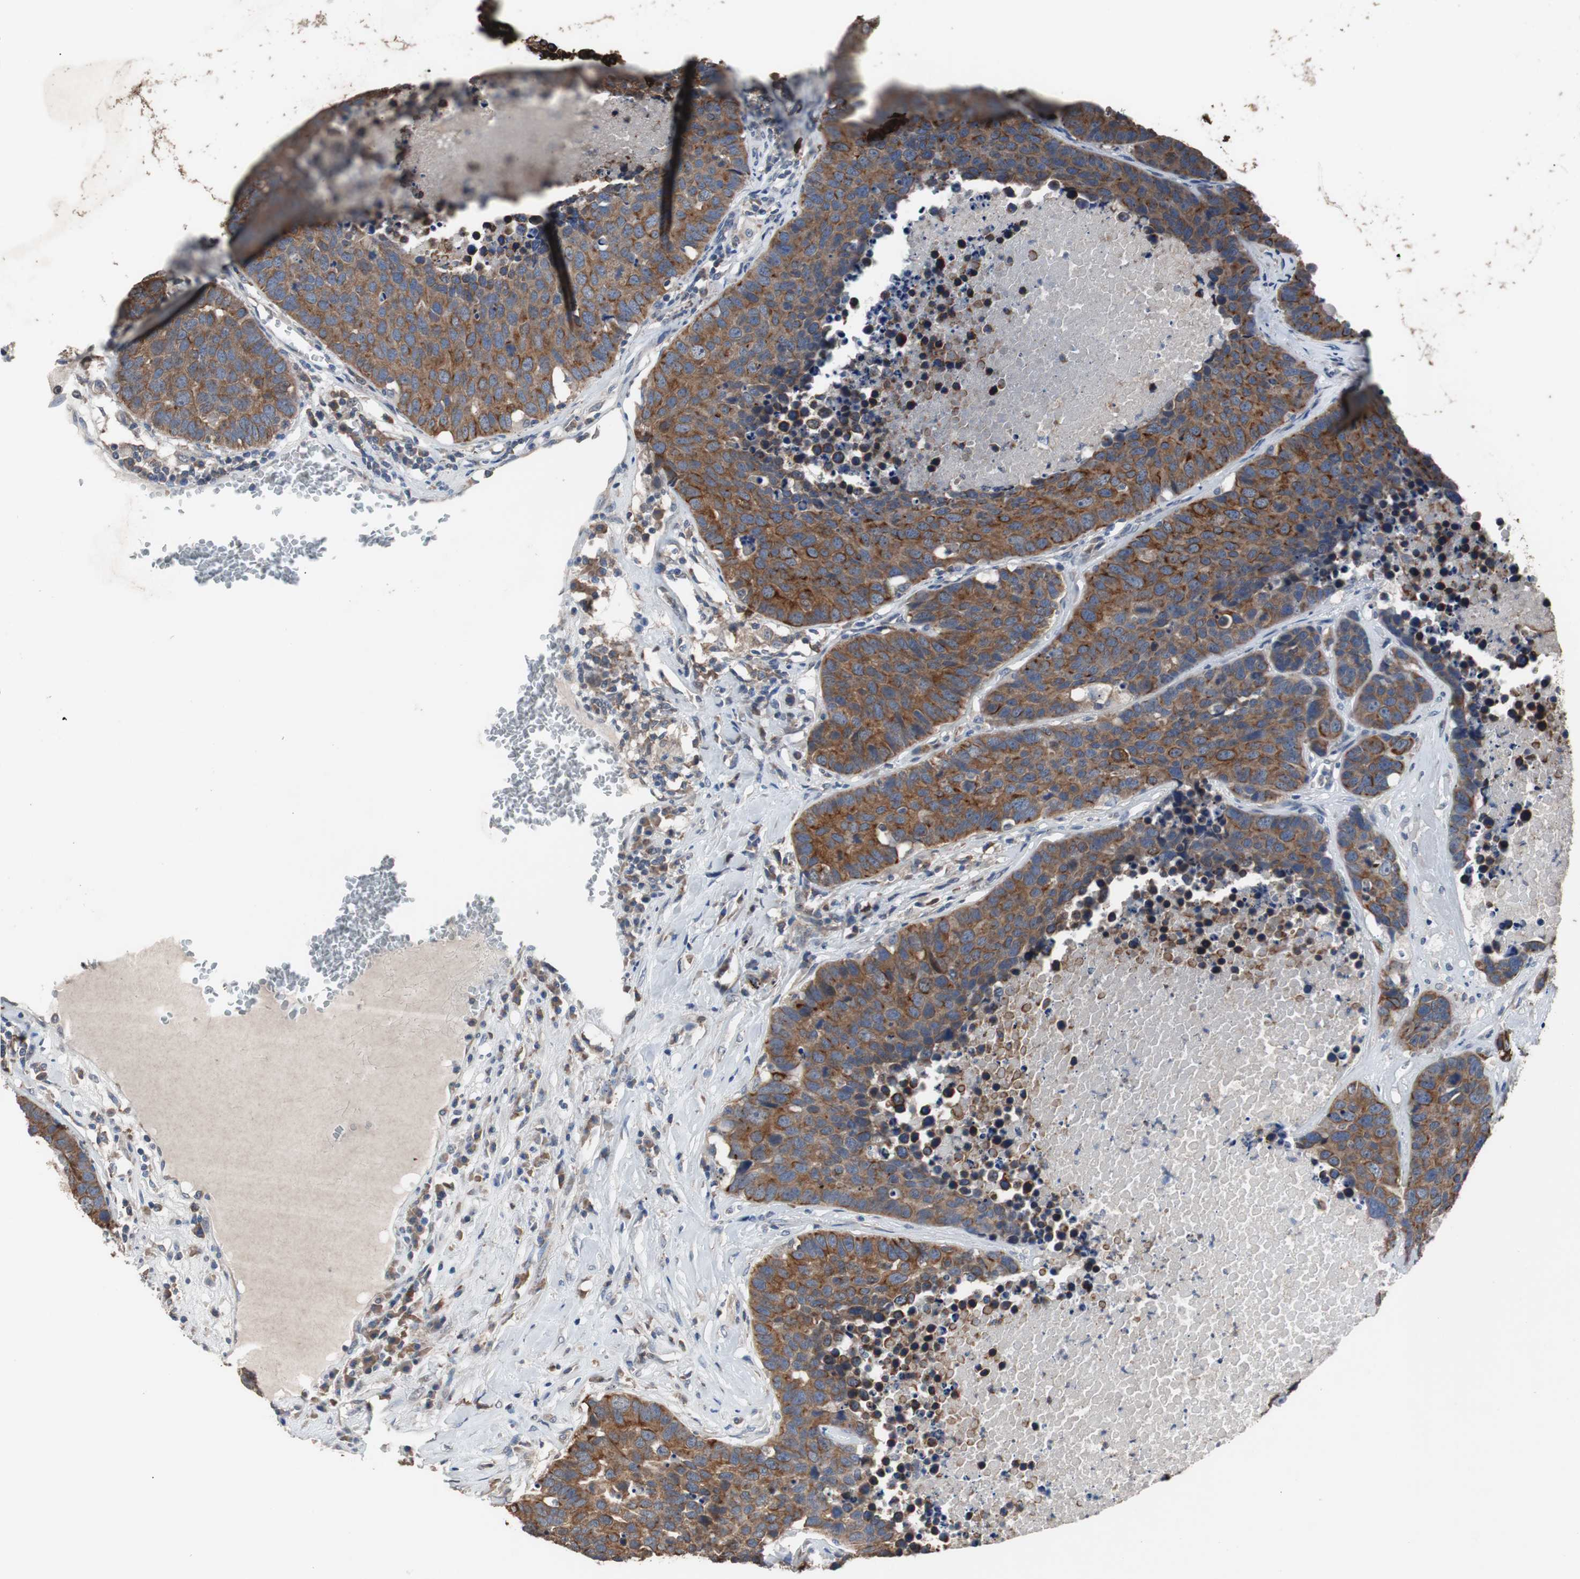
{"staining": {"intensity": "moderate", "quantity": ">75%", "location": "cytoplasmic/membranous"}, "tissue": "carcinoid", "cell_type": "Tumor cells", "image_type": "cancer", "snomed": [{"axis": "morphology", "description": "Carcinoid, malignant, NOS"}, {"axis": "topography", "description": "Lung"}], "caption": "Immunohistochemical staining of carcinoid reveals medium levels of moderate cytoplasmic/membranous staining in about >75% of tumor cells.", "gene": "USP10", "patient": {"sex": "male", "age": 60}}